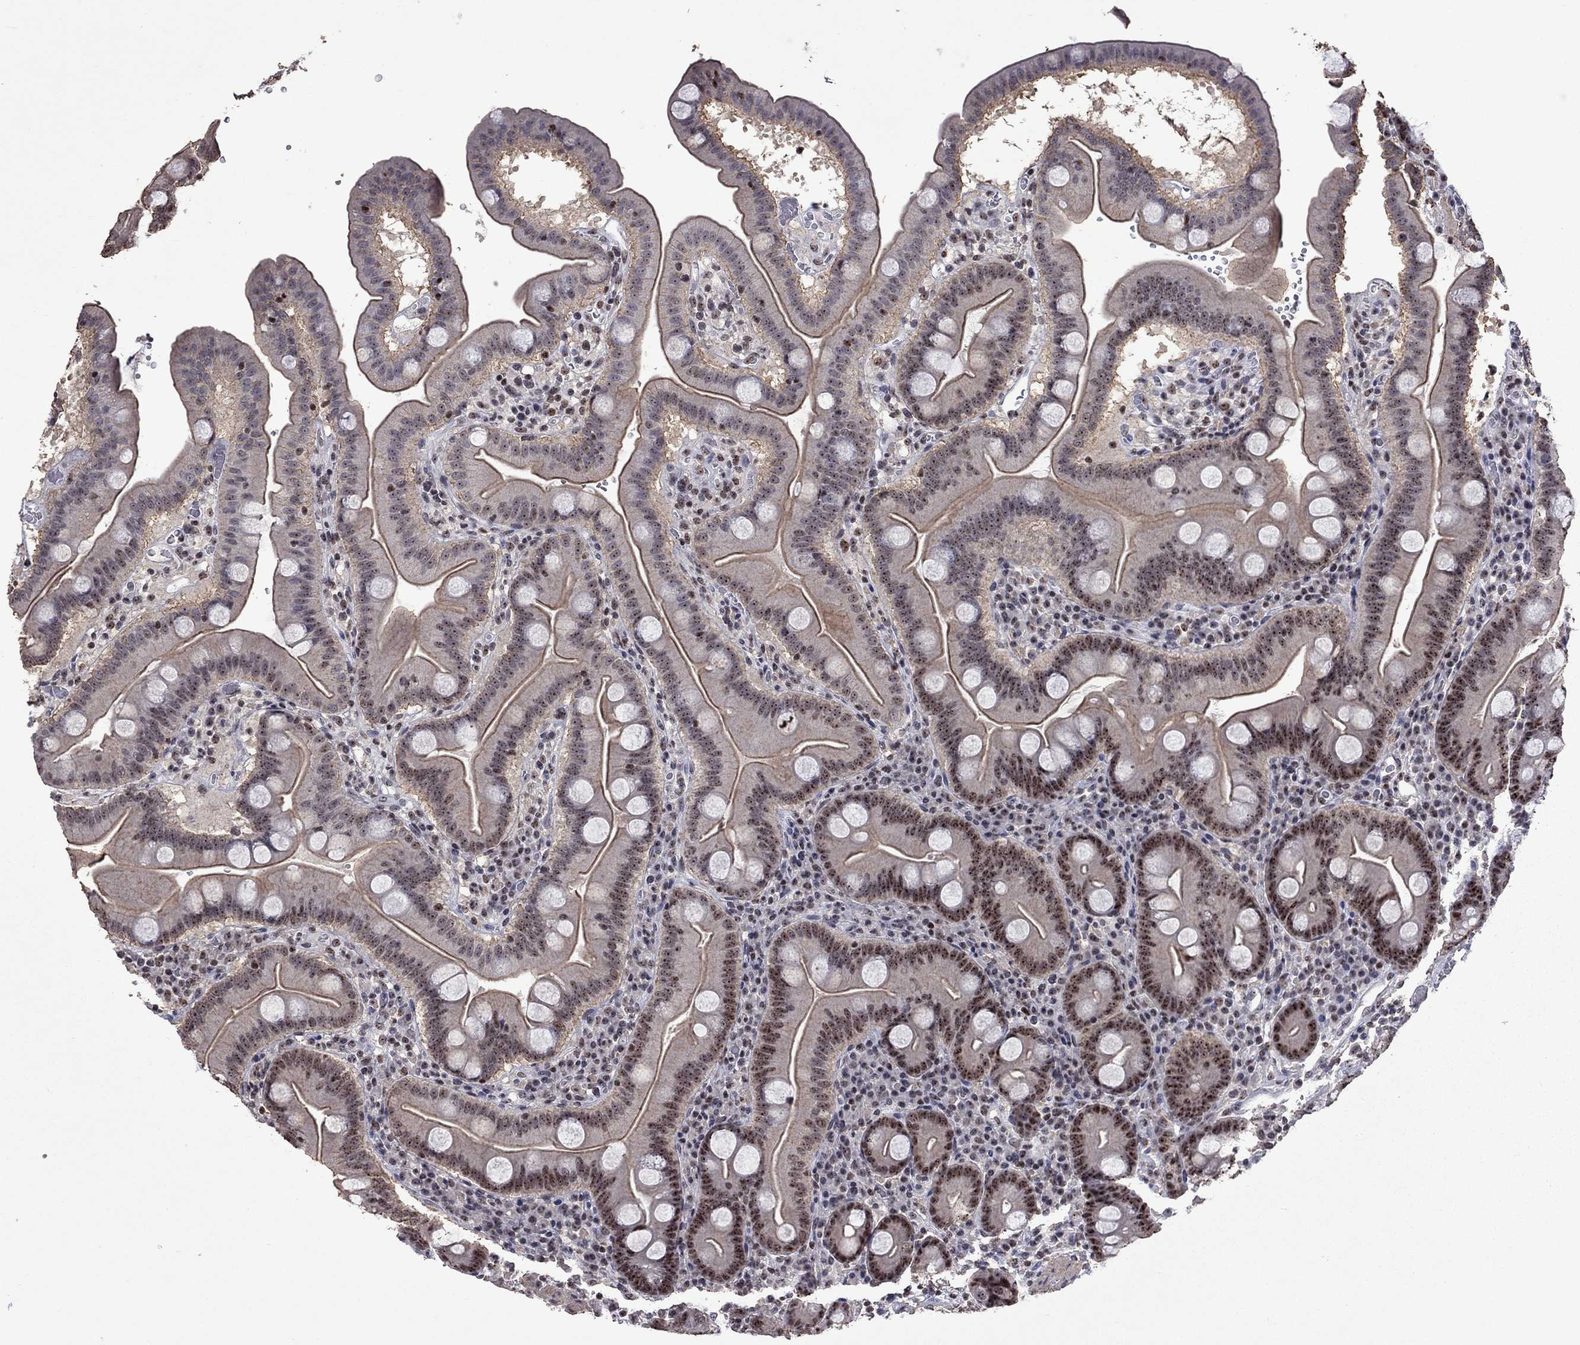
{"staining": {"intensity": "moderate", "quantity": "25%-75%", "location": "cytoplasmic/membranous,nuclear"}, "tissue": "duodenum", "cell_type": "Glandular cells", "image_type": "normal", "snomed": [{"axis": "morphology", "description": "Normal tissue, NOS"}, {"axis": "topography", "description": "Duodenum"}], "caption": "Immunohistochemistry of unremarkable duodenum demonstrates medium levels of moderate cytoplasmic/membranous,nuclear expression in about 25%-75% of glandular cells.", "gene": "SPOUT1", "patient": {"sex": "male", "age": 59}}